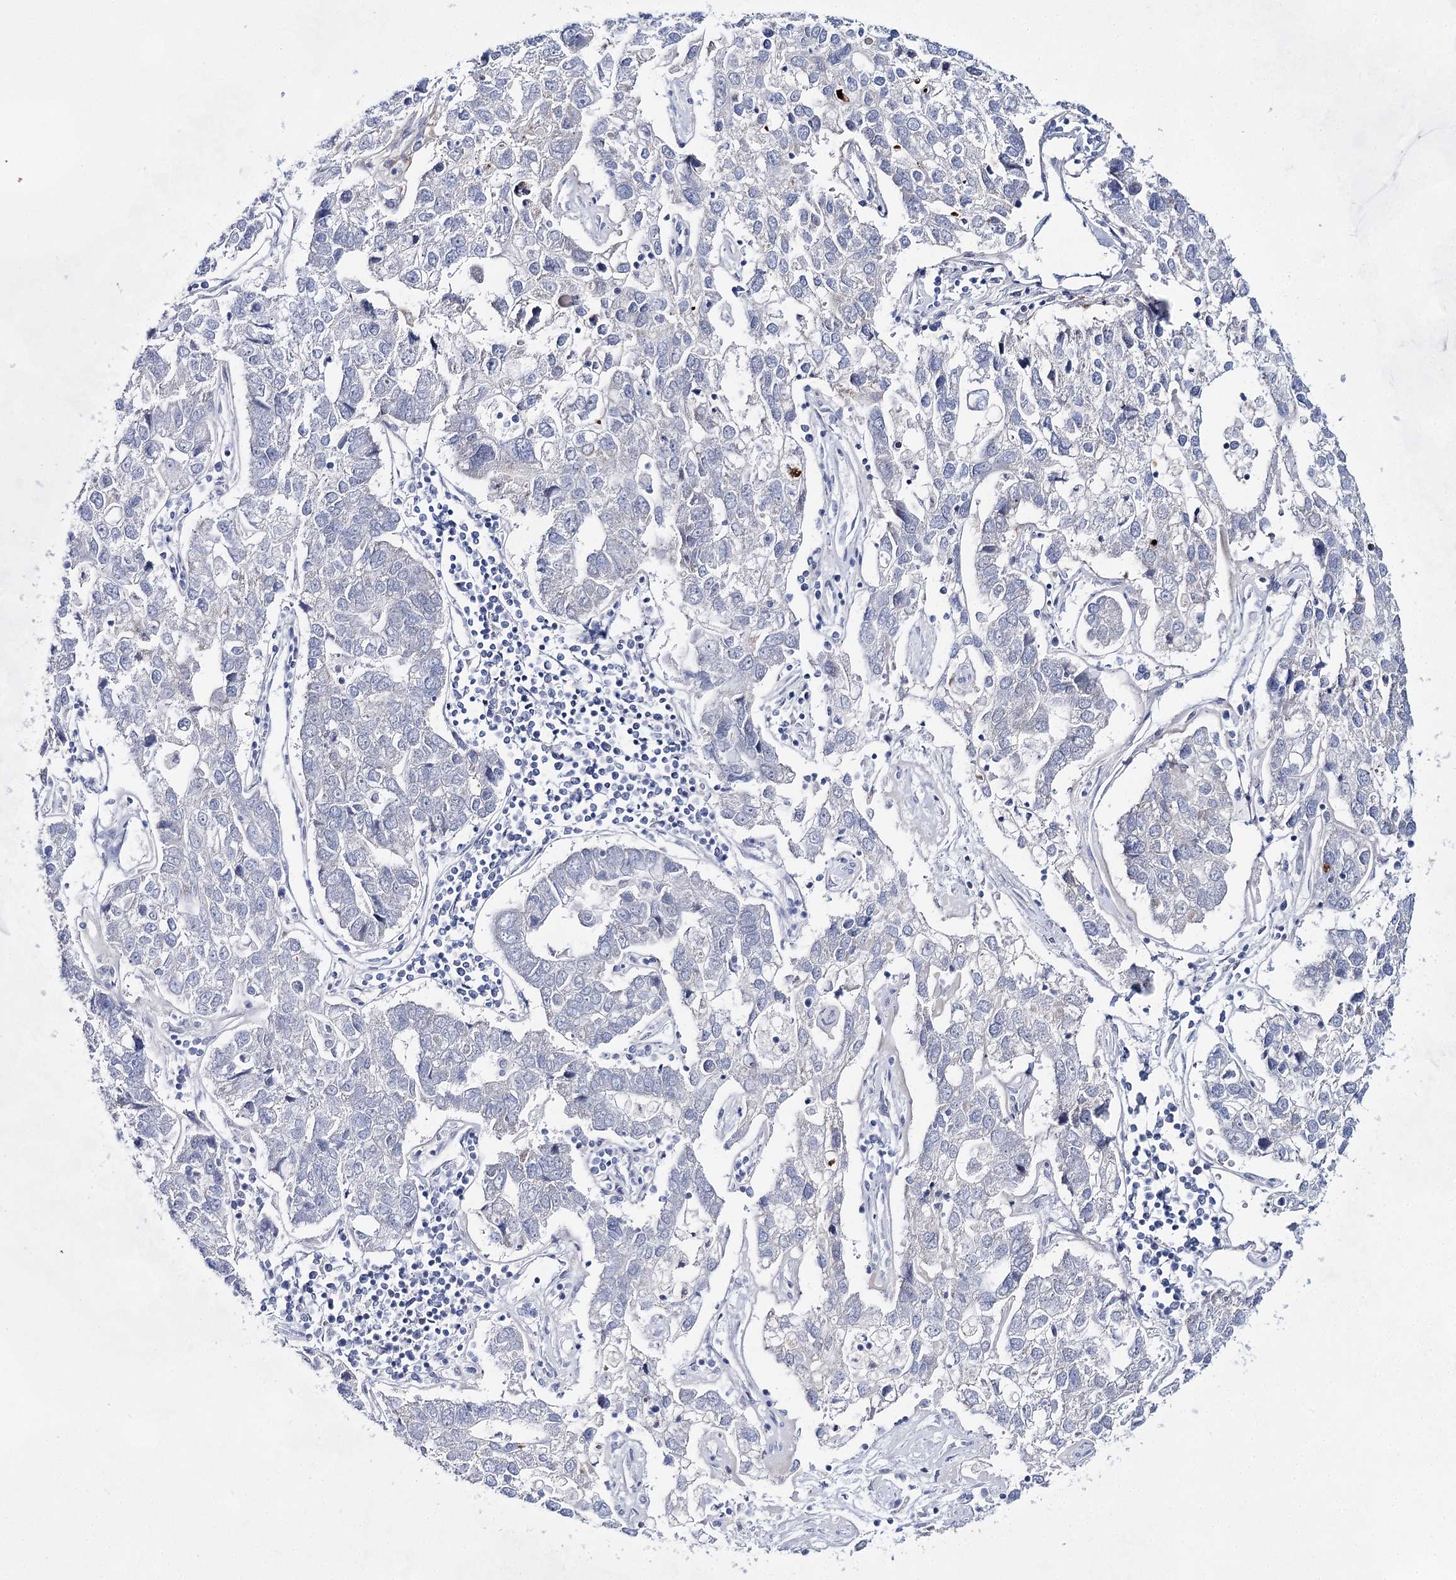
{"staining": {"intensity": "negative", "quantity": "none", "location": "none"}, "tissue": "pancreatic cancer", "cell_type": "Tumor cells", "image_type": "cancer", "snomed": [{"axis": "morphology", "description": "Adenocarcinoma, NOS"}, {"axis": "topography", "description": "Pancreas"}], "caption": "IHC micrograph of human pancreatic cancer stained for a protein (brown), which demonstrates no expression in tumor cells.", "gene": "BPHL", "patient": {"sex": "female", "age": 61}}